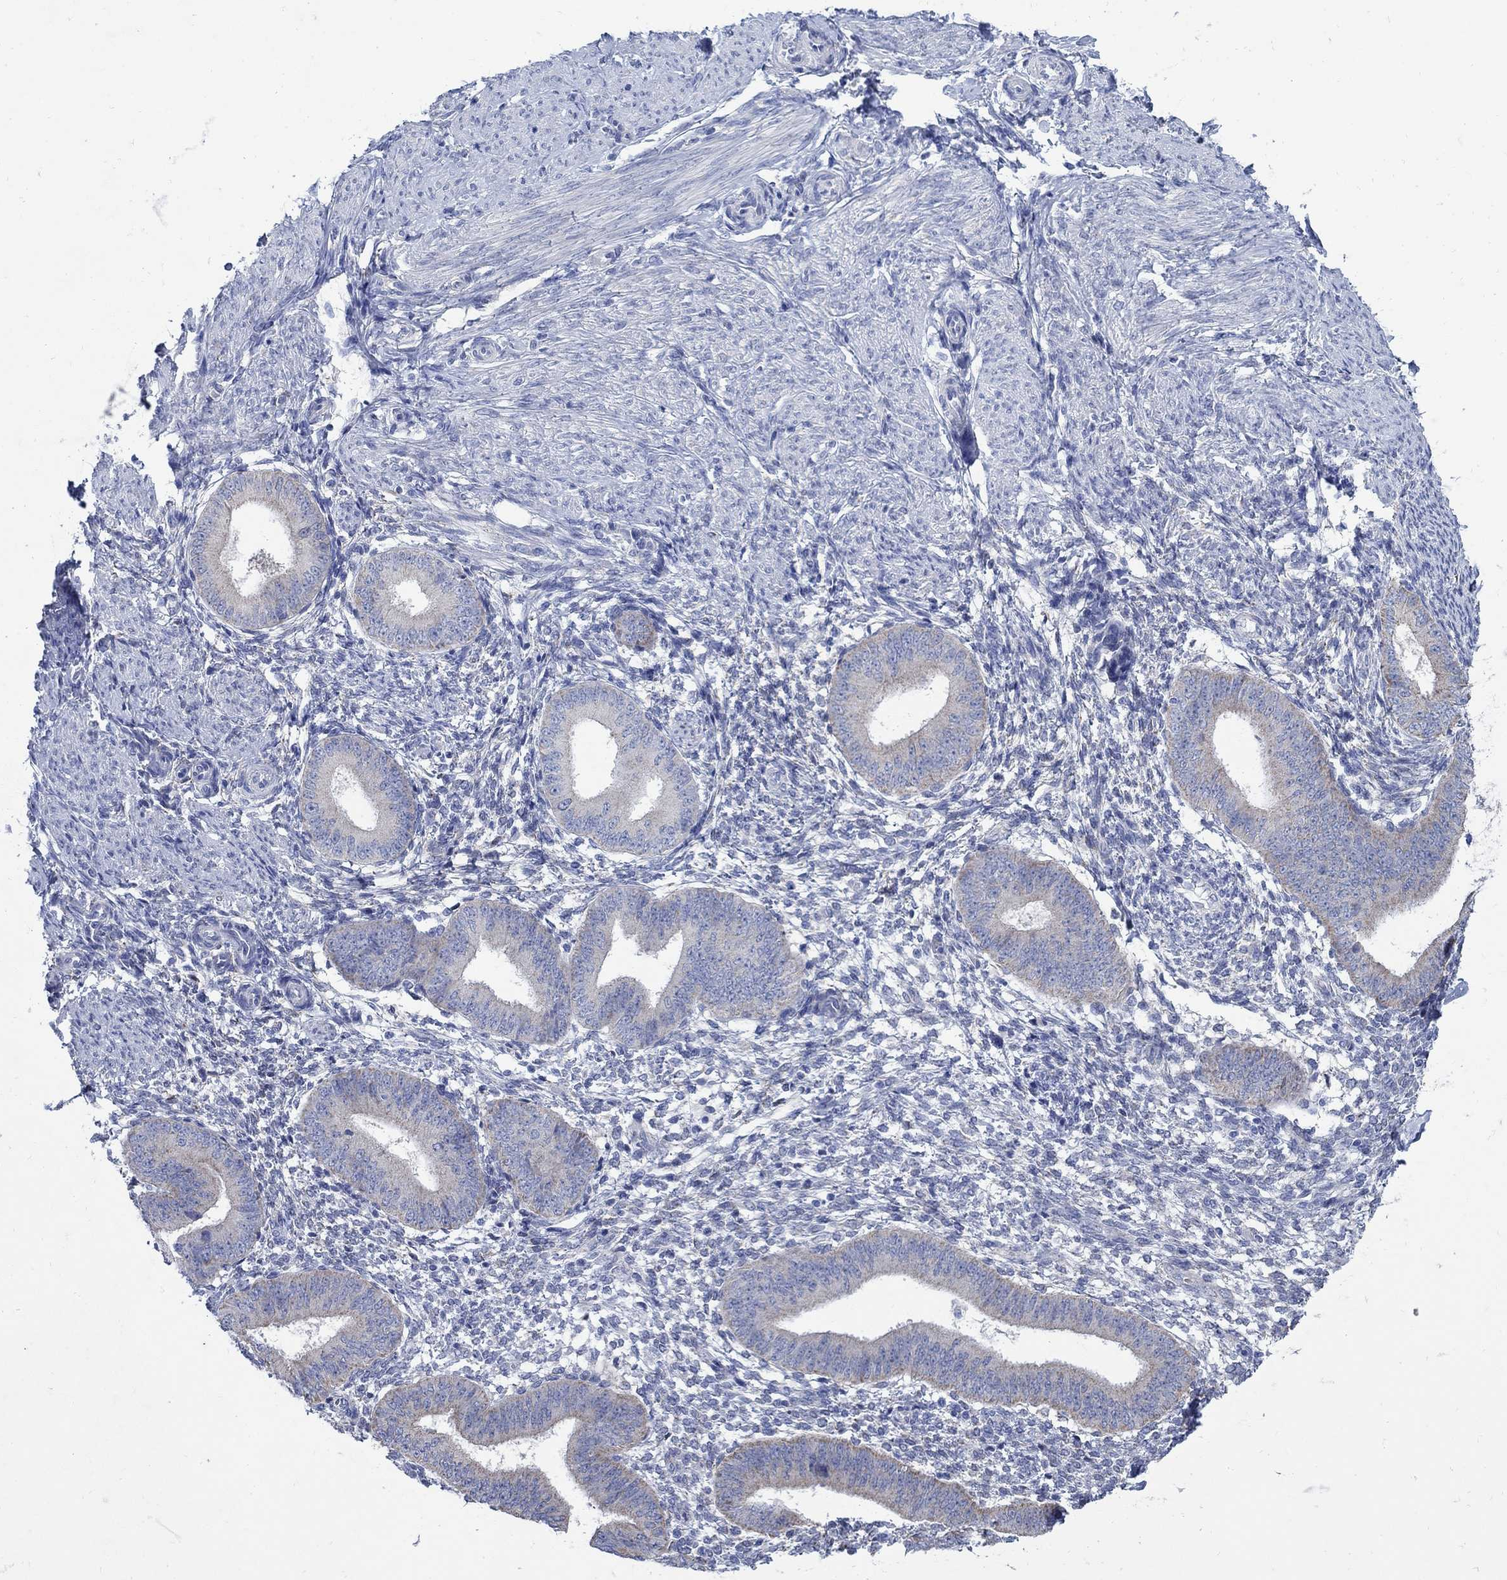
{"staining": {"intensity": "negative", "quantity": "none", "location": "none"}, "tissue": "endometrium", "cell_type": "Cells in endometrial stroma", "image_type": "normal", "snomed": [{"axis": "morphology", "description": "Normal tissue, NOS"}, {"axis": "topography", "description": "Endometrium"}], "caption": "An image of endometrium stained for a protein reveals no brown staining in cells in endometrial stroma.", "gene": "ZDHHC14", "patient": {"sex": "female", "age": 47}}